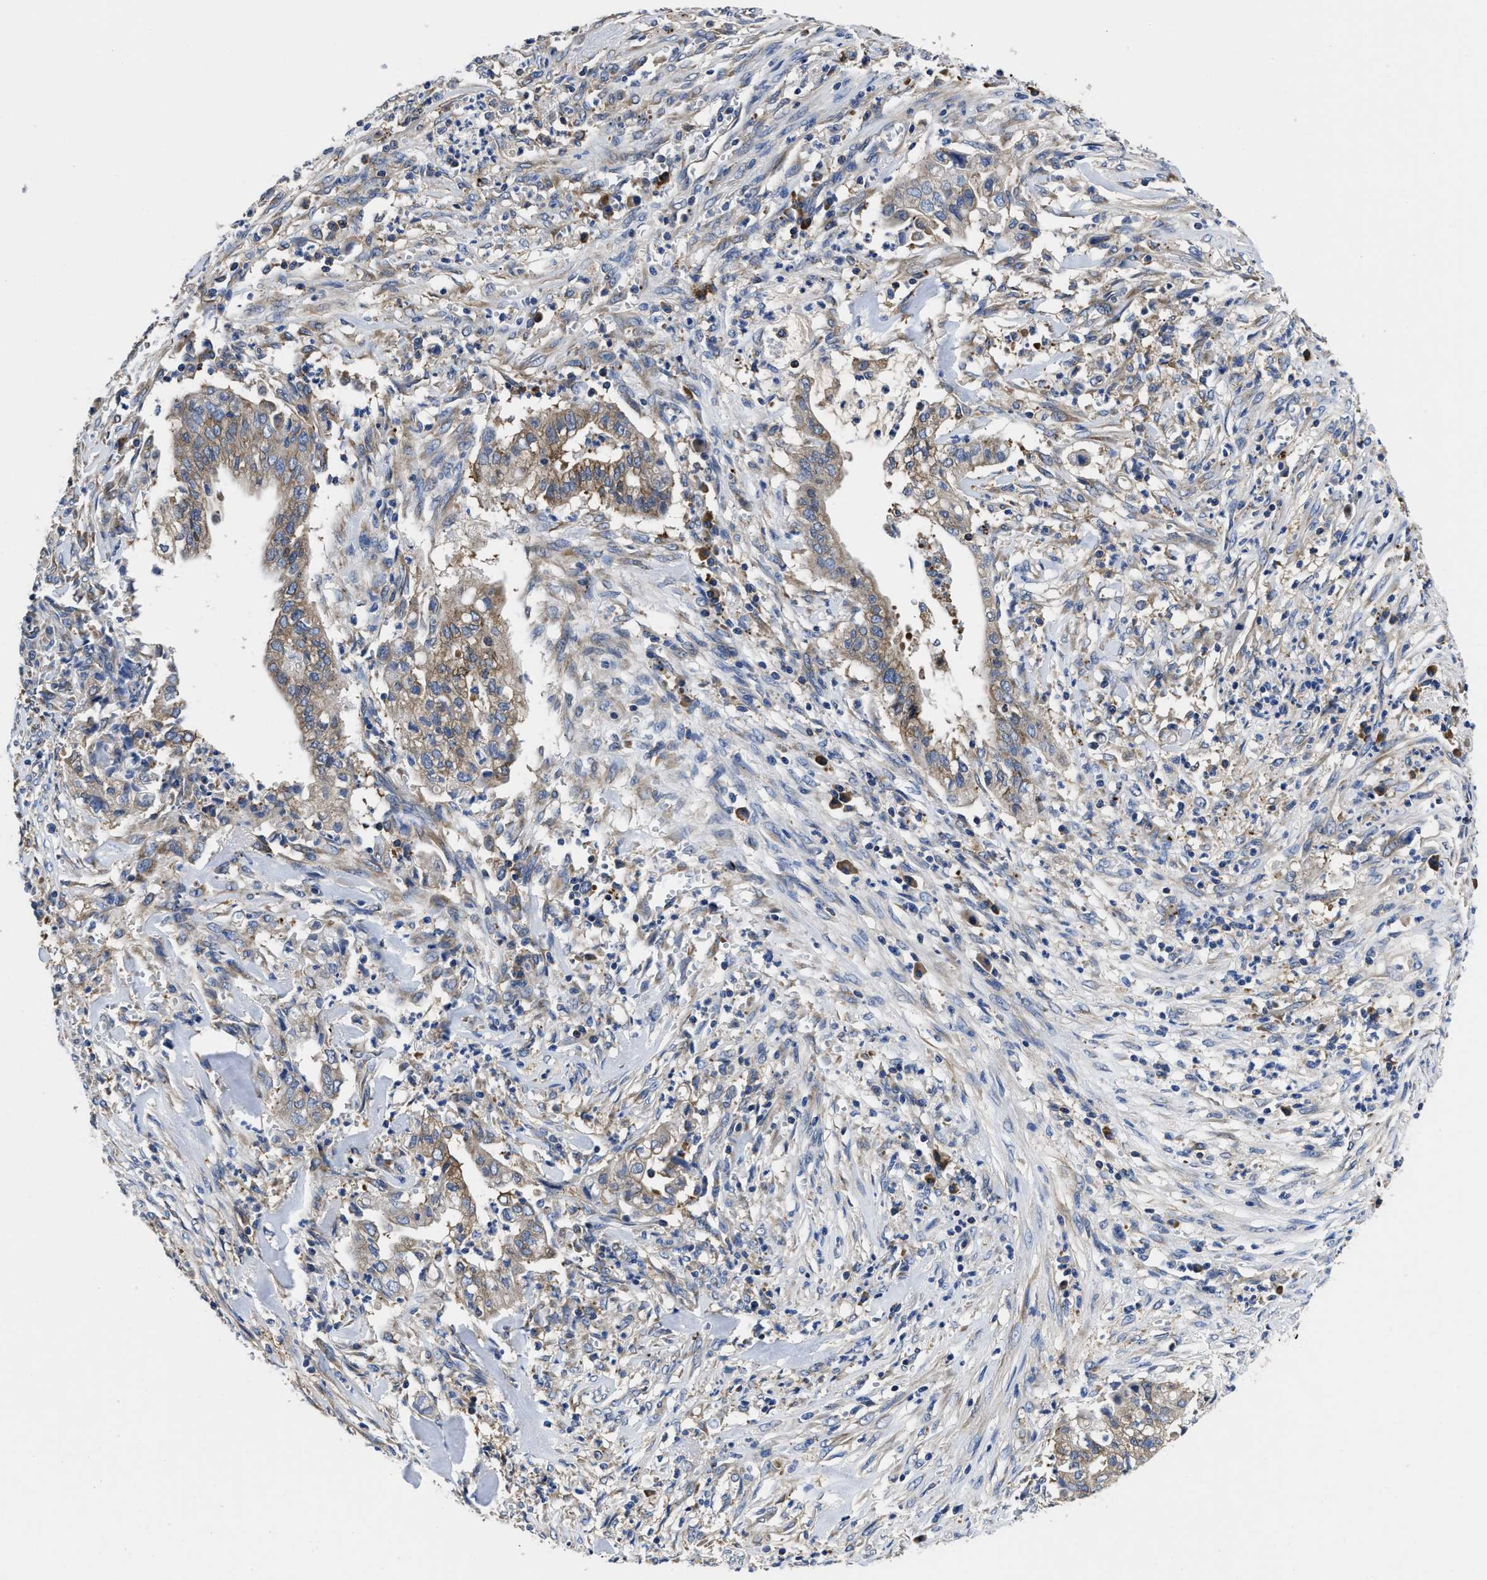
{"staining": {"intensity": "weak", "quantity": "<25%", "location": "cytoplasmic/membranous"}, "tissue": "cervical cancer", "cell_type": "Tumor cells", "image_type": "cancer", "snomed": [{"axis": "morphology", "description": "Adenocarcinoma, NOS"}, {"axis": "topography", "description": "Cervix"}], "caption": "Human cervical adenocarcinoma stained for a protein using immunohistochemistry (IHC) displays no positivity in tumor cells.", "gene": "YARS1", "patient": {"sex": "female", "age": 44}}